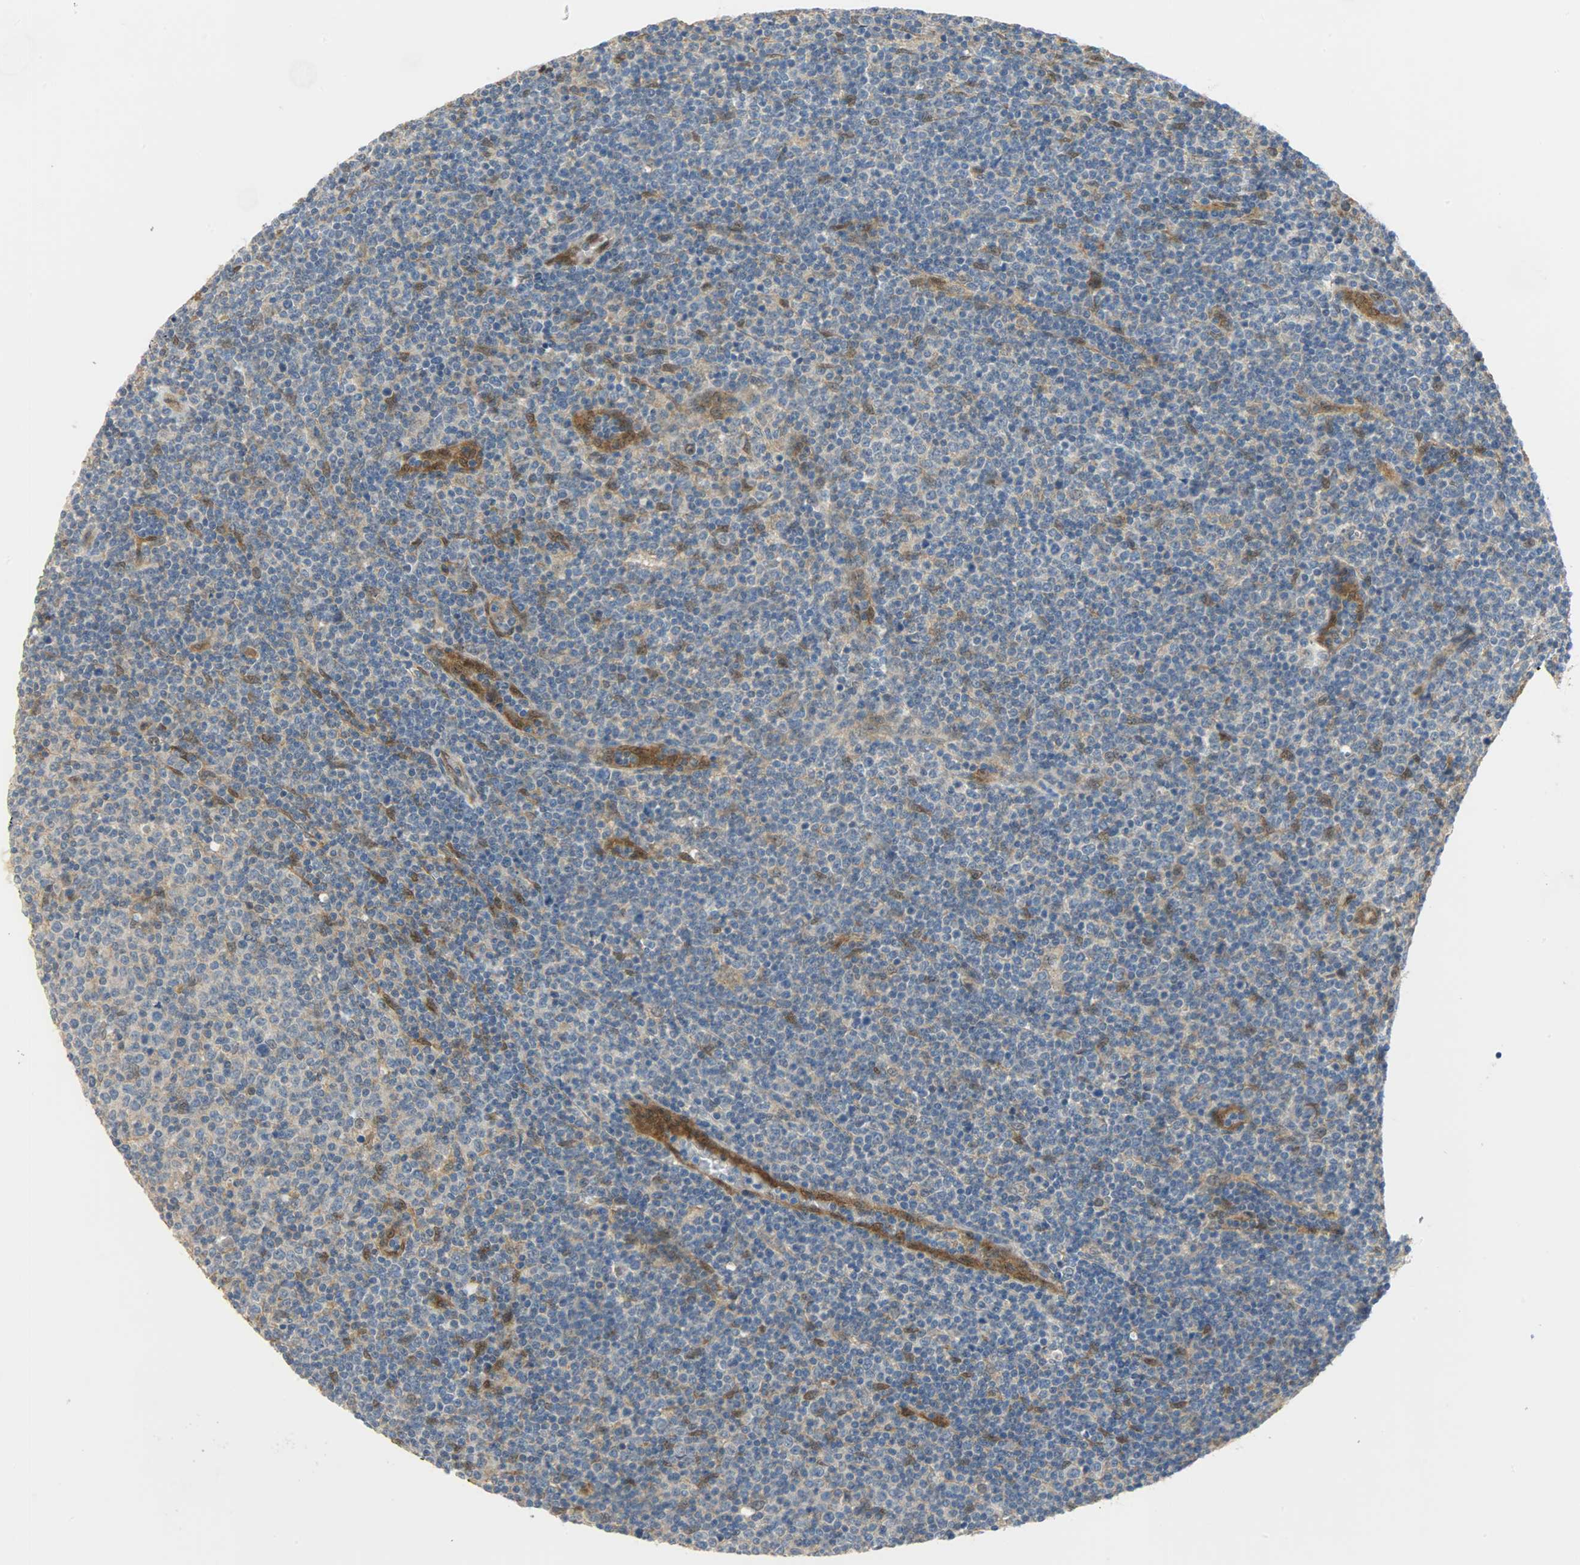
{"staining": {"intensity": "weak", "quantity": "25%-75%", "location": "cytoplasmic/membranous,nuclear"}, "tissue": "lymphoma", "cell_type": "Tumor cells", "image_type": "cancer", "snomed": [{"axis": "morphology", "description": "Malignant lymphoma, non-Hodgkin's type, Low grade"}, {"axis": "topography", "description": "Lymph node"}], "caption": "An image of malignant lymphoma, non-Hodgkin's type (low-grade) stained for a protein shows weak cytoplasmic/membranous and nuclear brown staining in tumor cells. (DAB (3,3'-diaminobenzidine) = brown stain, brightfield microscopy at high magnification).", "gene": "FKBP1A", "patient": {"sex": "male", "age": 70}}